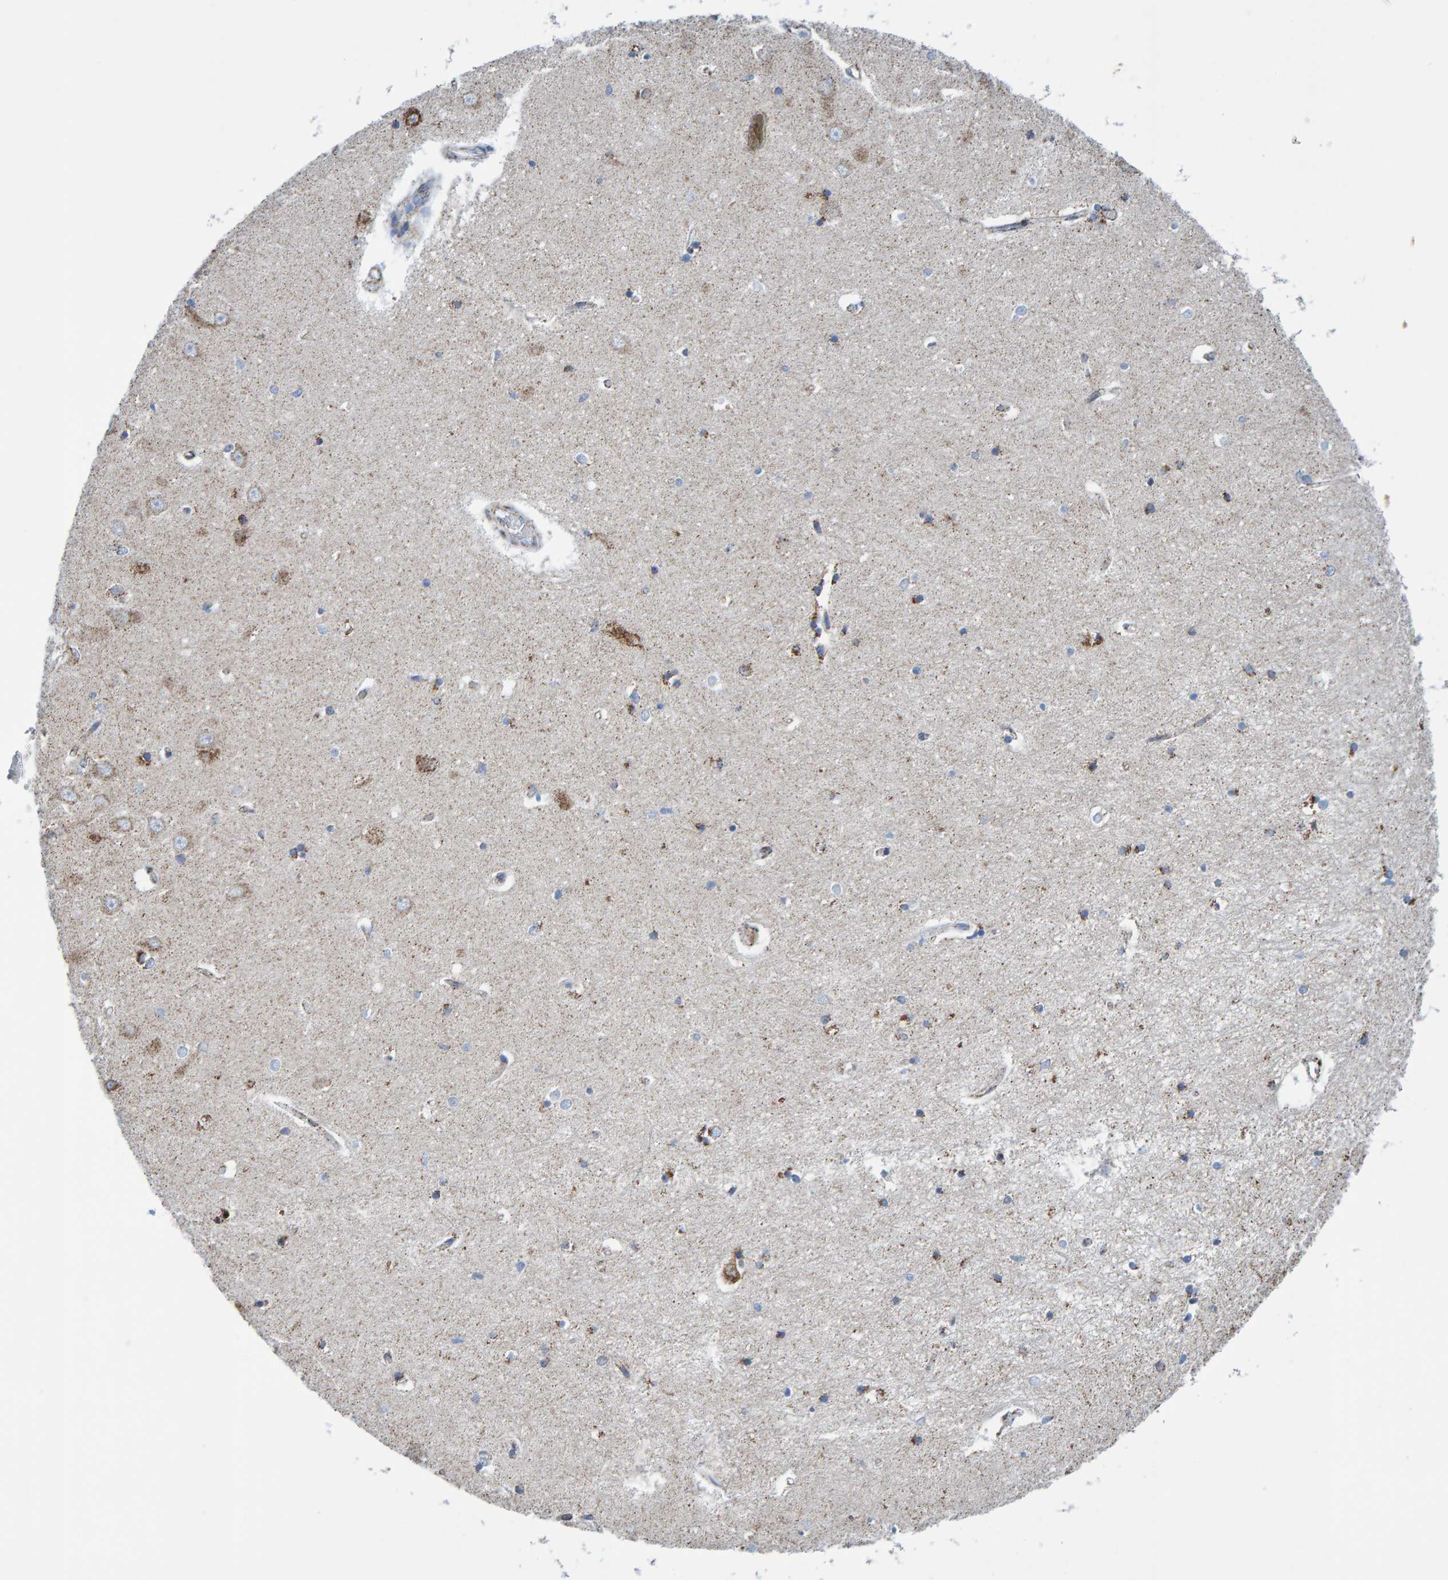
{"staining": {"intensity": "moderate", "quantity": "25%-75%", "location": "cytoplasmic/membranous"}, "tissue": "hippocampus", "cell_type": "Glial cells", "image_type": "normal", "snomed": [{"axis": "morphology", "description": "Normal tissue, NOS"}, {"axis": "topography", "description": "Hippocampus"}], "caption": "High-magnification brightfield microscopy of benign hippocampus stained with DAB (brown) and counterstained with hematoxylin (blue). glial cells exhibit moderate cytoplasmic/membranous positivity is appreciated in approximately25%-75% of cells. (brown staining indicates protein expression, while blue staining denotes nuclei).", "gene": "ENSG00000262660", "patient": {"sex": "male", "age": 70}}